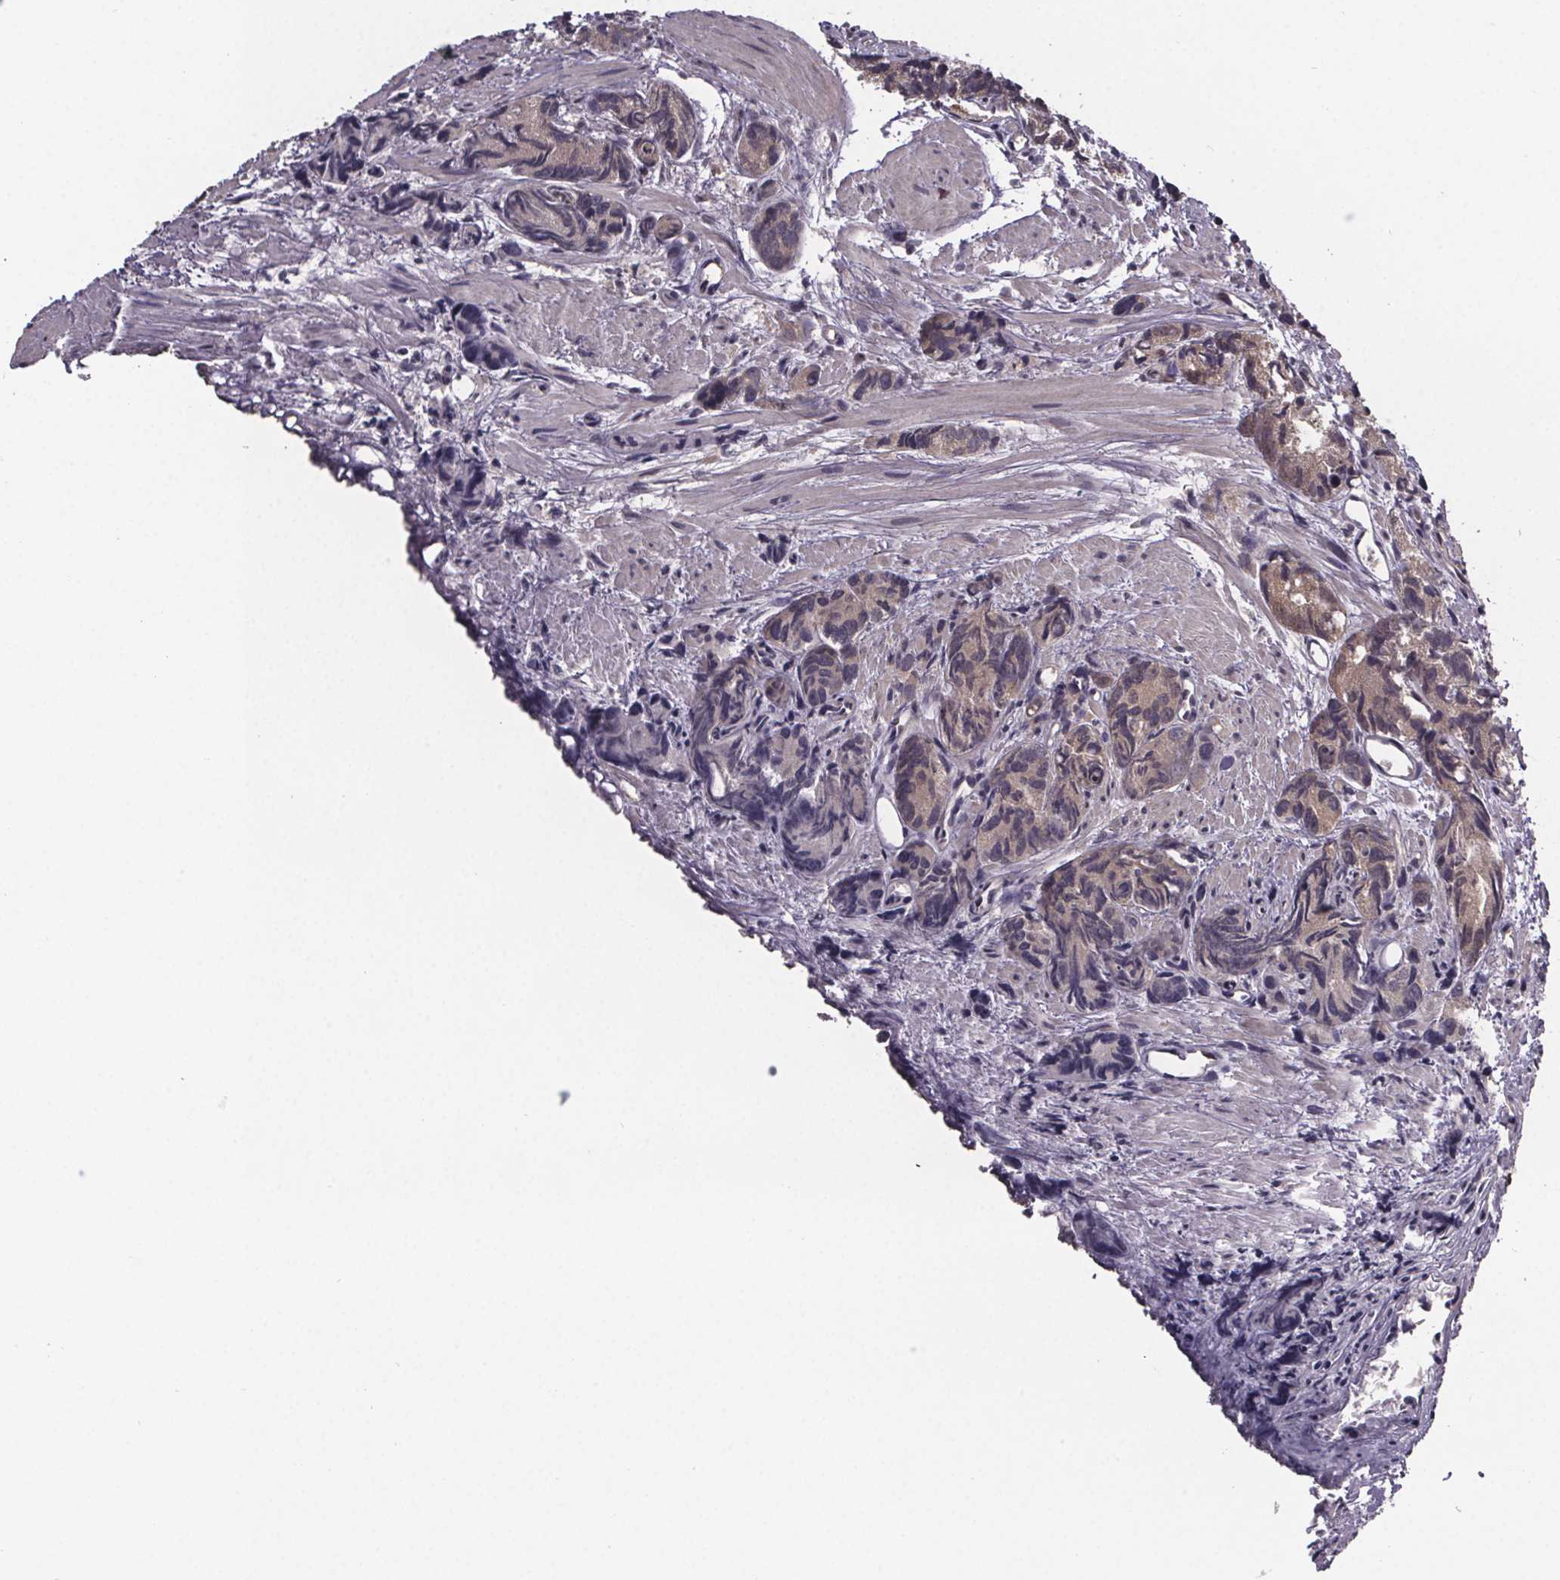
{"staining": {"intensity": "weak", "quantity": ">75%", "location": "cytoplasmic/membranous"}, "tissue": "prostate cancer", "cell_type": "Tumor cells", "image_type": "cancer", "snomed": [{"axis": "morphology", "description": "Adenocarcinoma, High grade"}, {"axis": "topography", "description": "Prostate"}], "caption": "The image displays immunohistochemical staining of prostate adenocarcinoma (high-grade). There is weak cytoplasmic/membranous positivity is seen in about >75% of tumor cells.", "gene": "SAT1", "patient": {"sex": "male", "age": 77}}